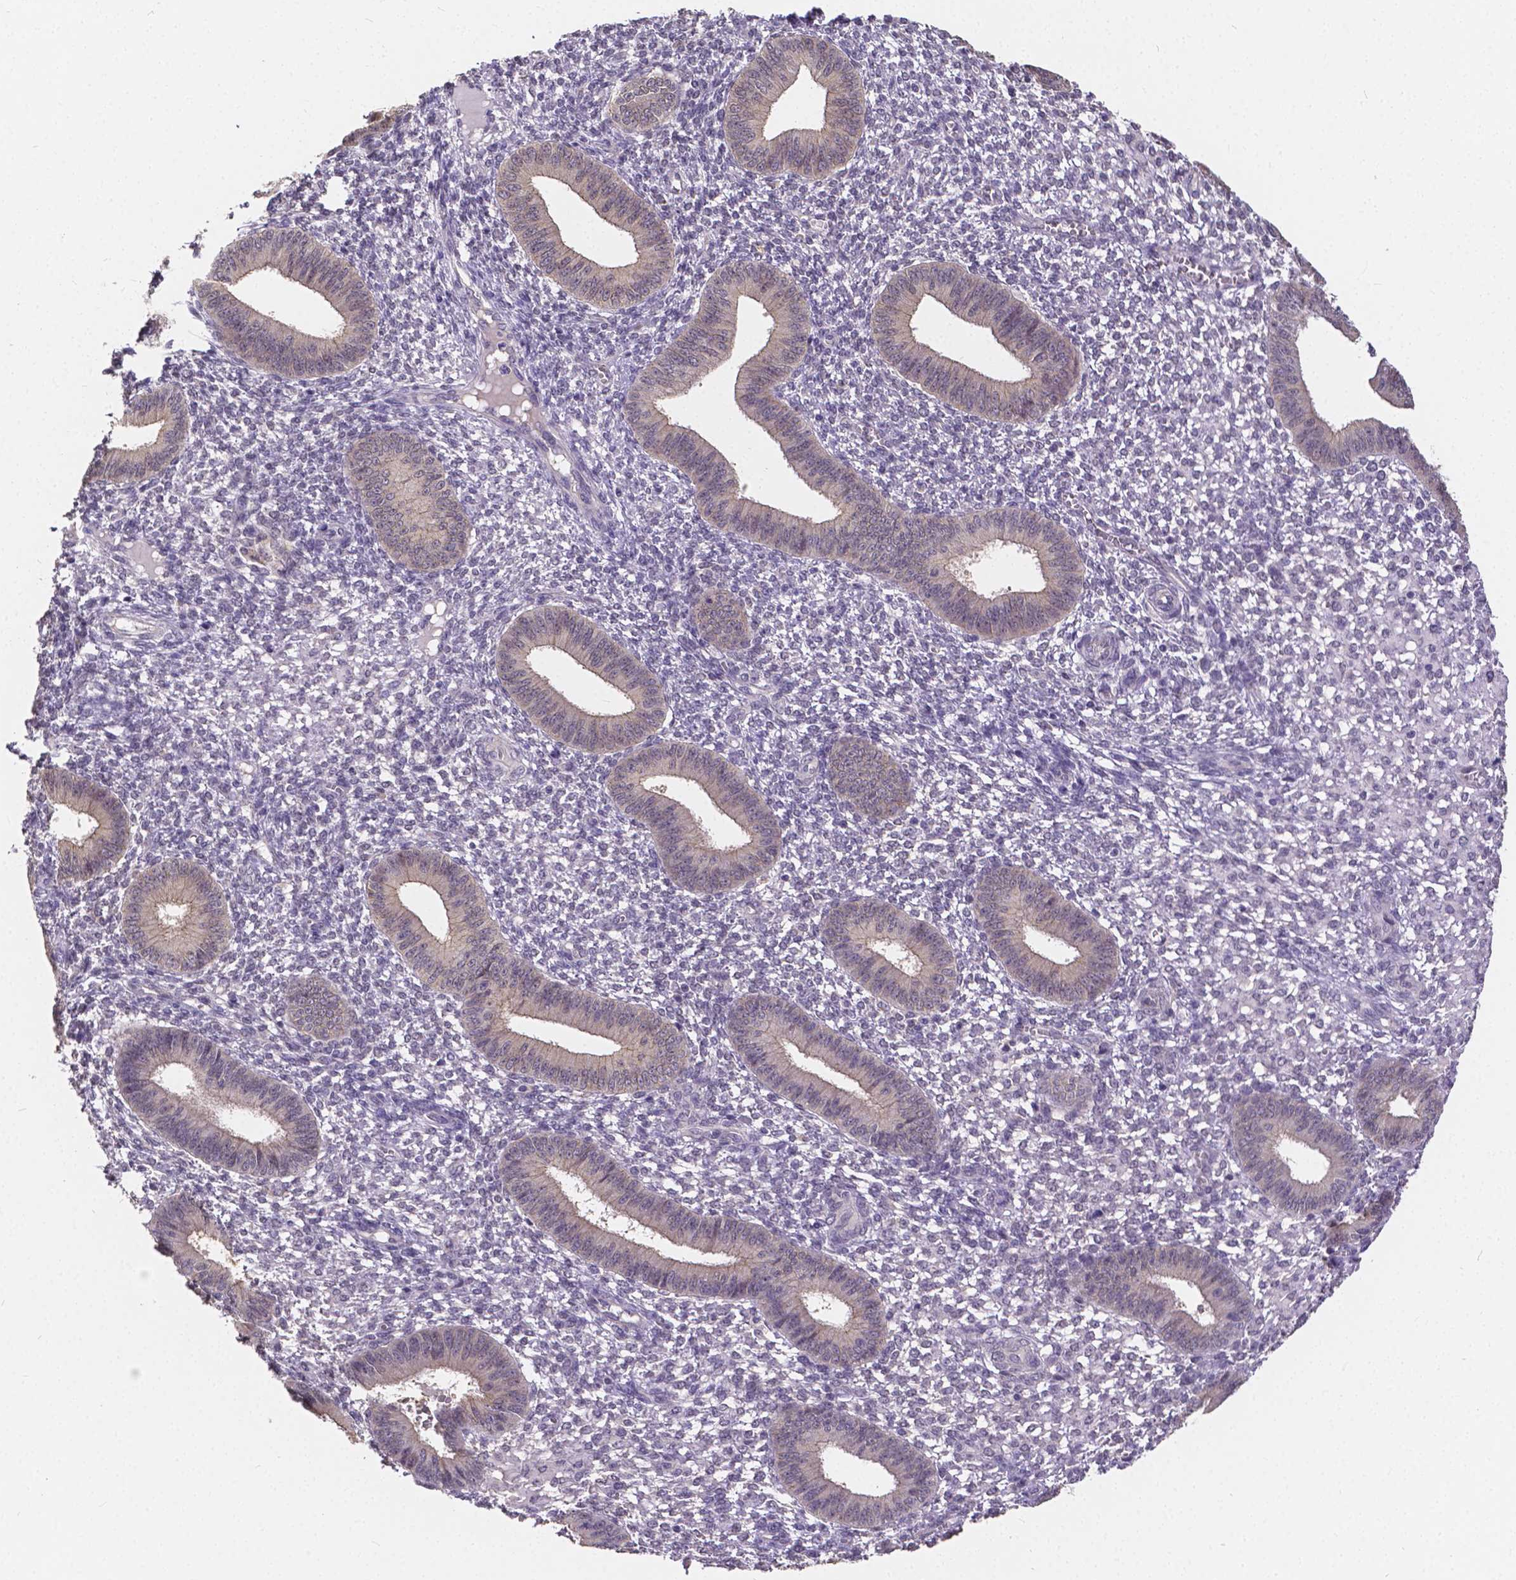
{"staining": {"intensity": "negative", "quantity": "none", "location": "none"}, "tissue": "endometrium", "cell_type": "Cells in endometrial stroma", "image_type": "normal", "snomed": [{"axis": "morphology", "description": "Normal tissue, NOS"}, {"axis": "topography", "description": "Endometrium"}], "caption": "The IHC photomicrograph has no significant expression in cells in endometrial stroma of endometrium.", "gene": "CTNNA2", "patient": {"sex": "female", "age": 42}}